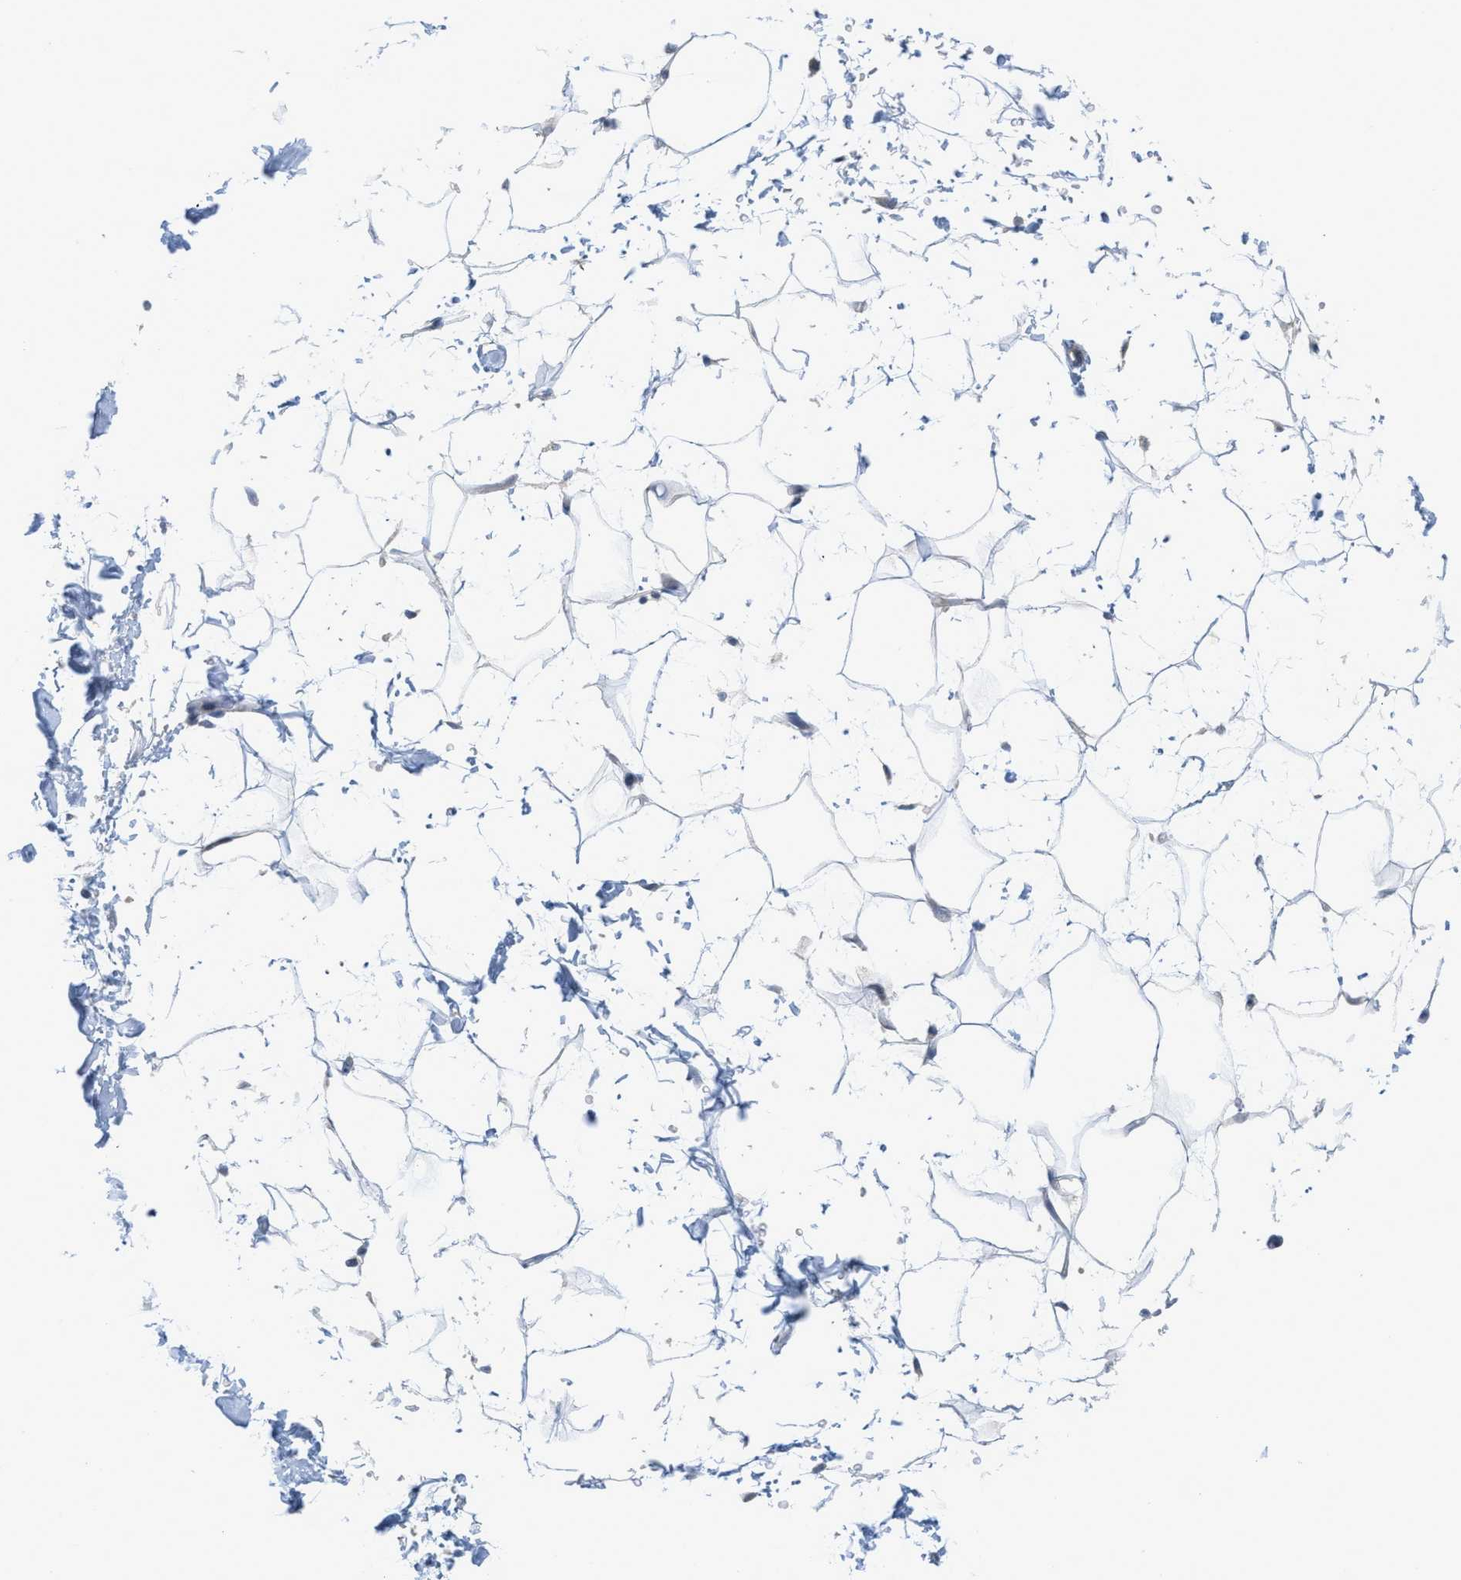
{"staining": {"intensity": "negative", "quantity": "none", "location": "none"}, "tissue": "adipose tissue", "cell_type": "Adipocytes", "image_type": "normal", "snomed": [{"axis": "morphology", "description": "Normal tissue, NOS"}, {"axis": "topography", "description": "Soft tissue"}], "caption": "A high-resolution photomicrograph shows immunohistochemistry (IHC) staining of benign adipose tissue, which shows no significant staining in adipocytes. (DAB (3,3'-diaminobenzidine) IHC visualized using brightfield microscopy, high magnification).", "gene": "TNFAIP1", "patient": {"sex": "male", "age": 72}}